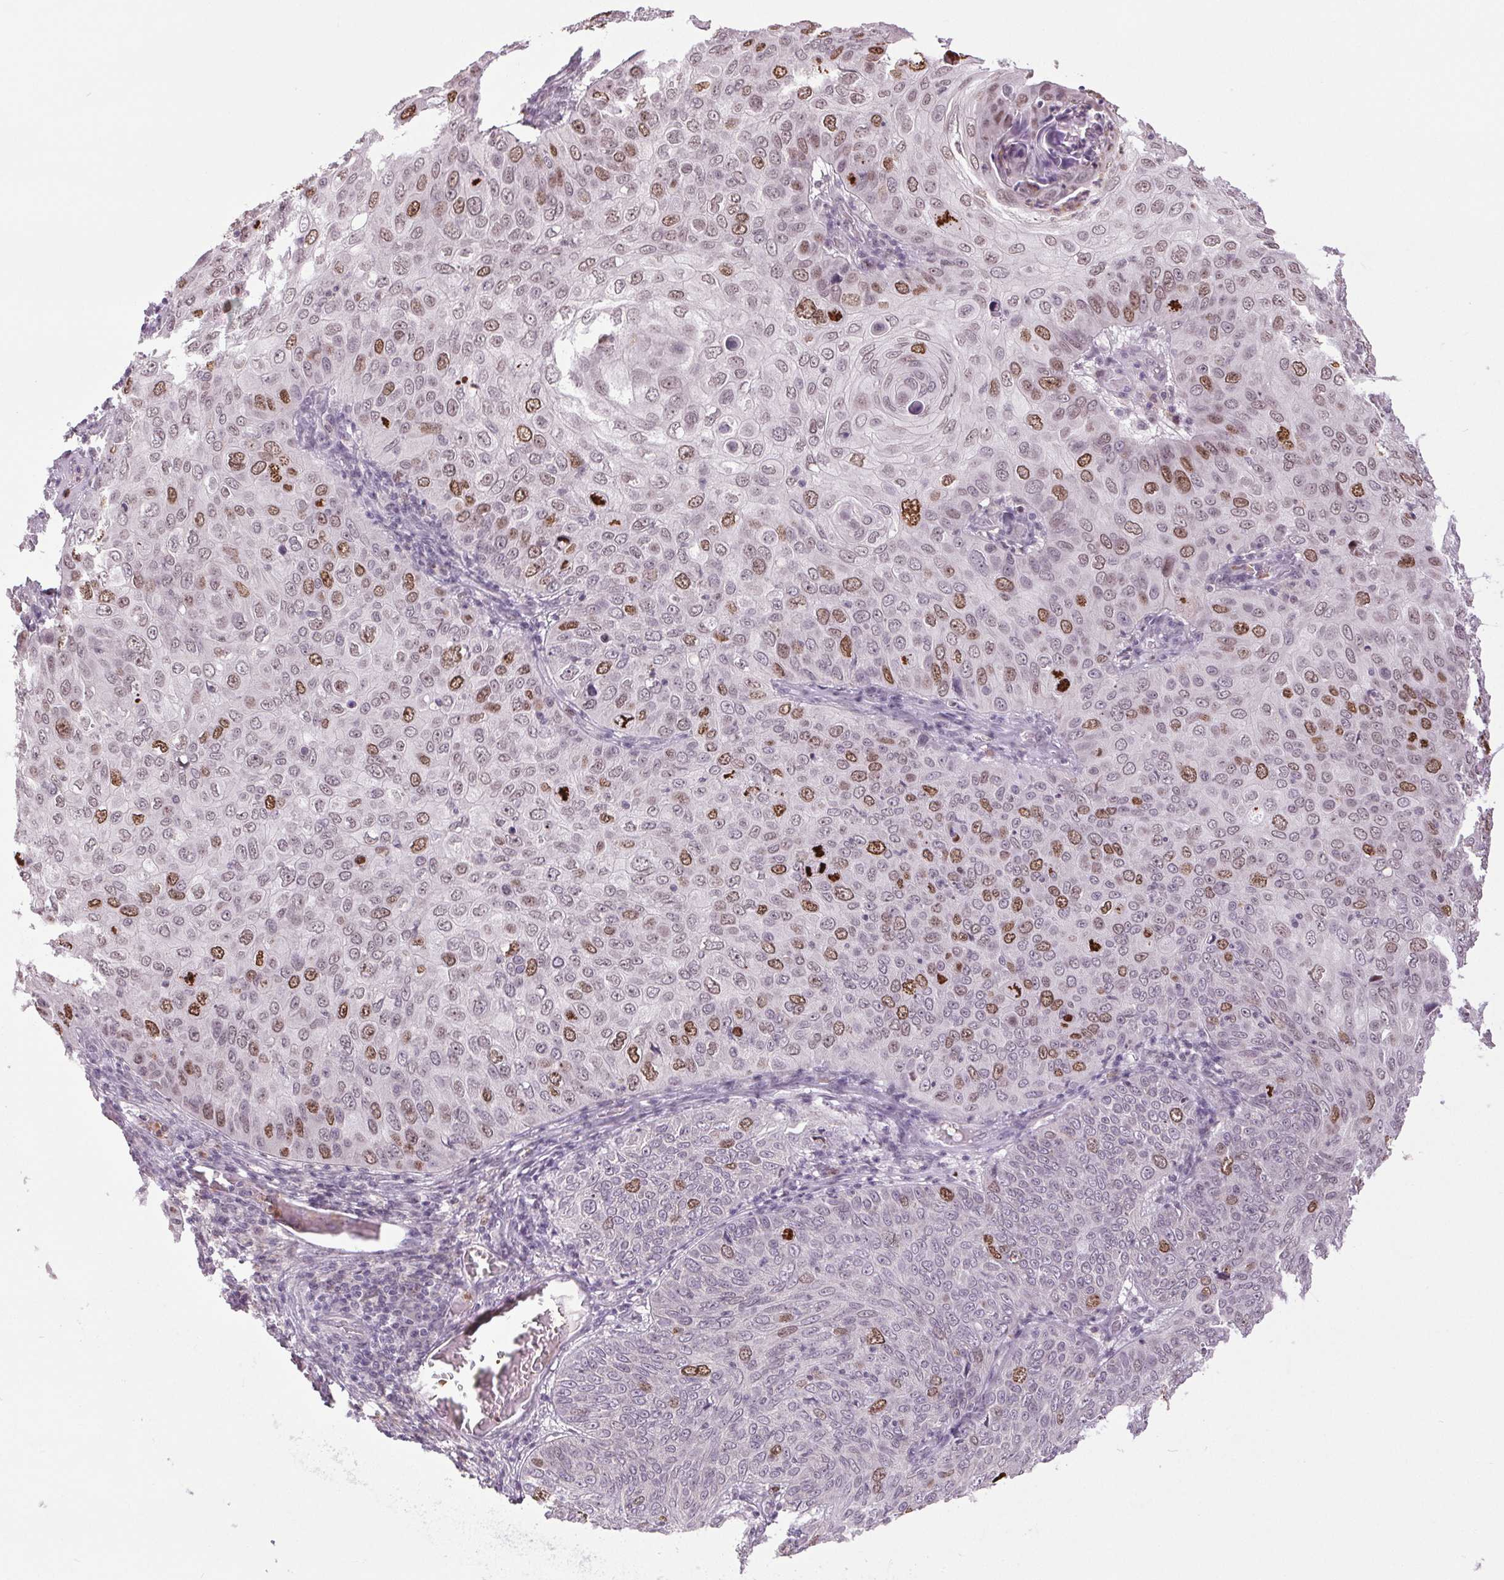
{"staining": {"intensity": "strong", "quantity": "25%-75%", "location": "nuclear"}, "tissue": "skin cancer", "cell_type": "Tumor cells", "image_type": "cancer", "snomed": [{"axis": "morphology", "description": "Squamous cell carcinoma, NOS"}, {"axis": "topography", "description": "Skin"}], "caption": "Tumor cells show strong nuclear positivity in approximately 25%-75% of cells in skin squamous cell carcinoma.", "gene": "SMIM6", "patient": {"sex": "male", "age": 87}}